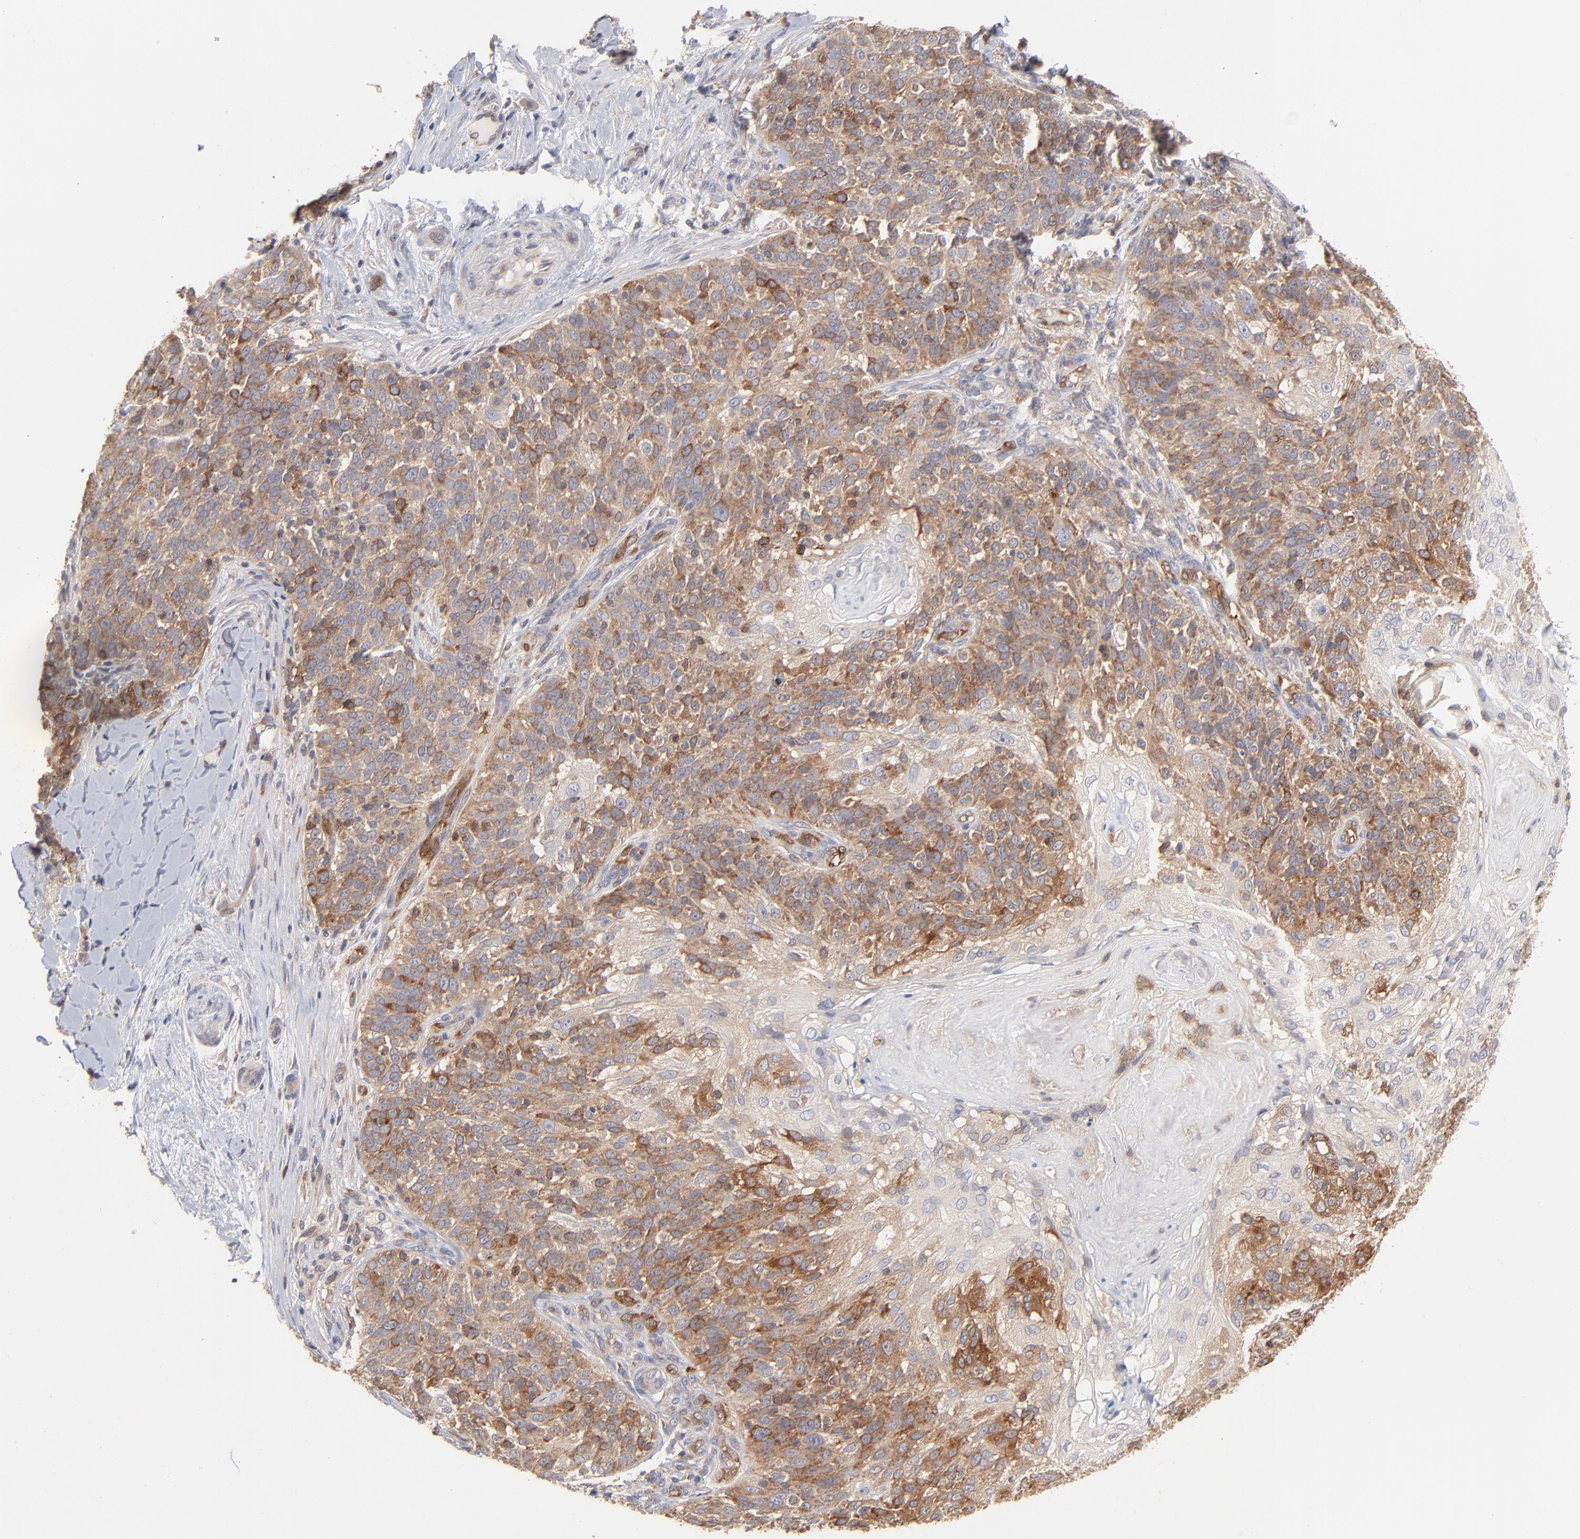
{"staining": {"intensity": "moderate", "quantity": ">75%", "location": "cytoplasmic/membranous"}, "tissue": "skin cancer", "cell_type": "Tumor cells", "image_type": "cancer", "snomed": [{"axis": "morphology", "description": "Normal tissue, NOS"}, {"axis": "morphology", "description": "Squamous cell carcinoma, NOS"}, {"axis": "topography", "description": "Skin"}], "caption": "Protein expression analysis of human skin cancer reveals moderate cytoplasmic/membranous expression in approximately >75% of tumor cells.", "gene": "IVNS1ABP", "patient": {"sex": "female", "age": 83}}